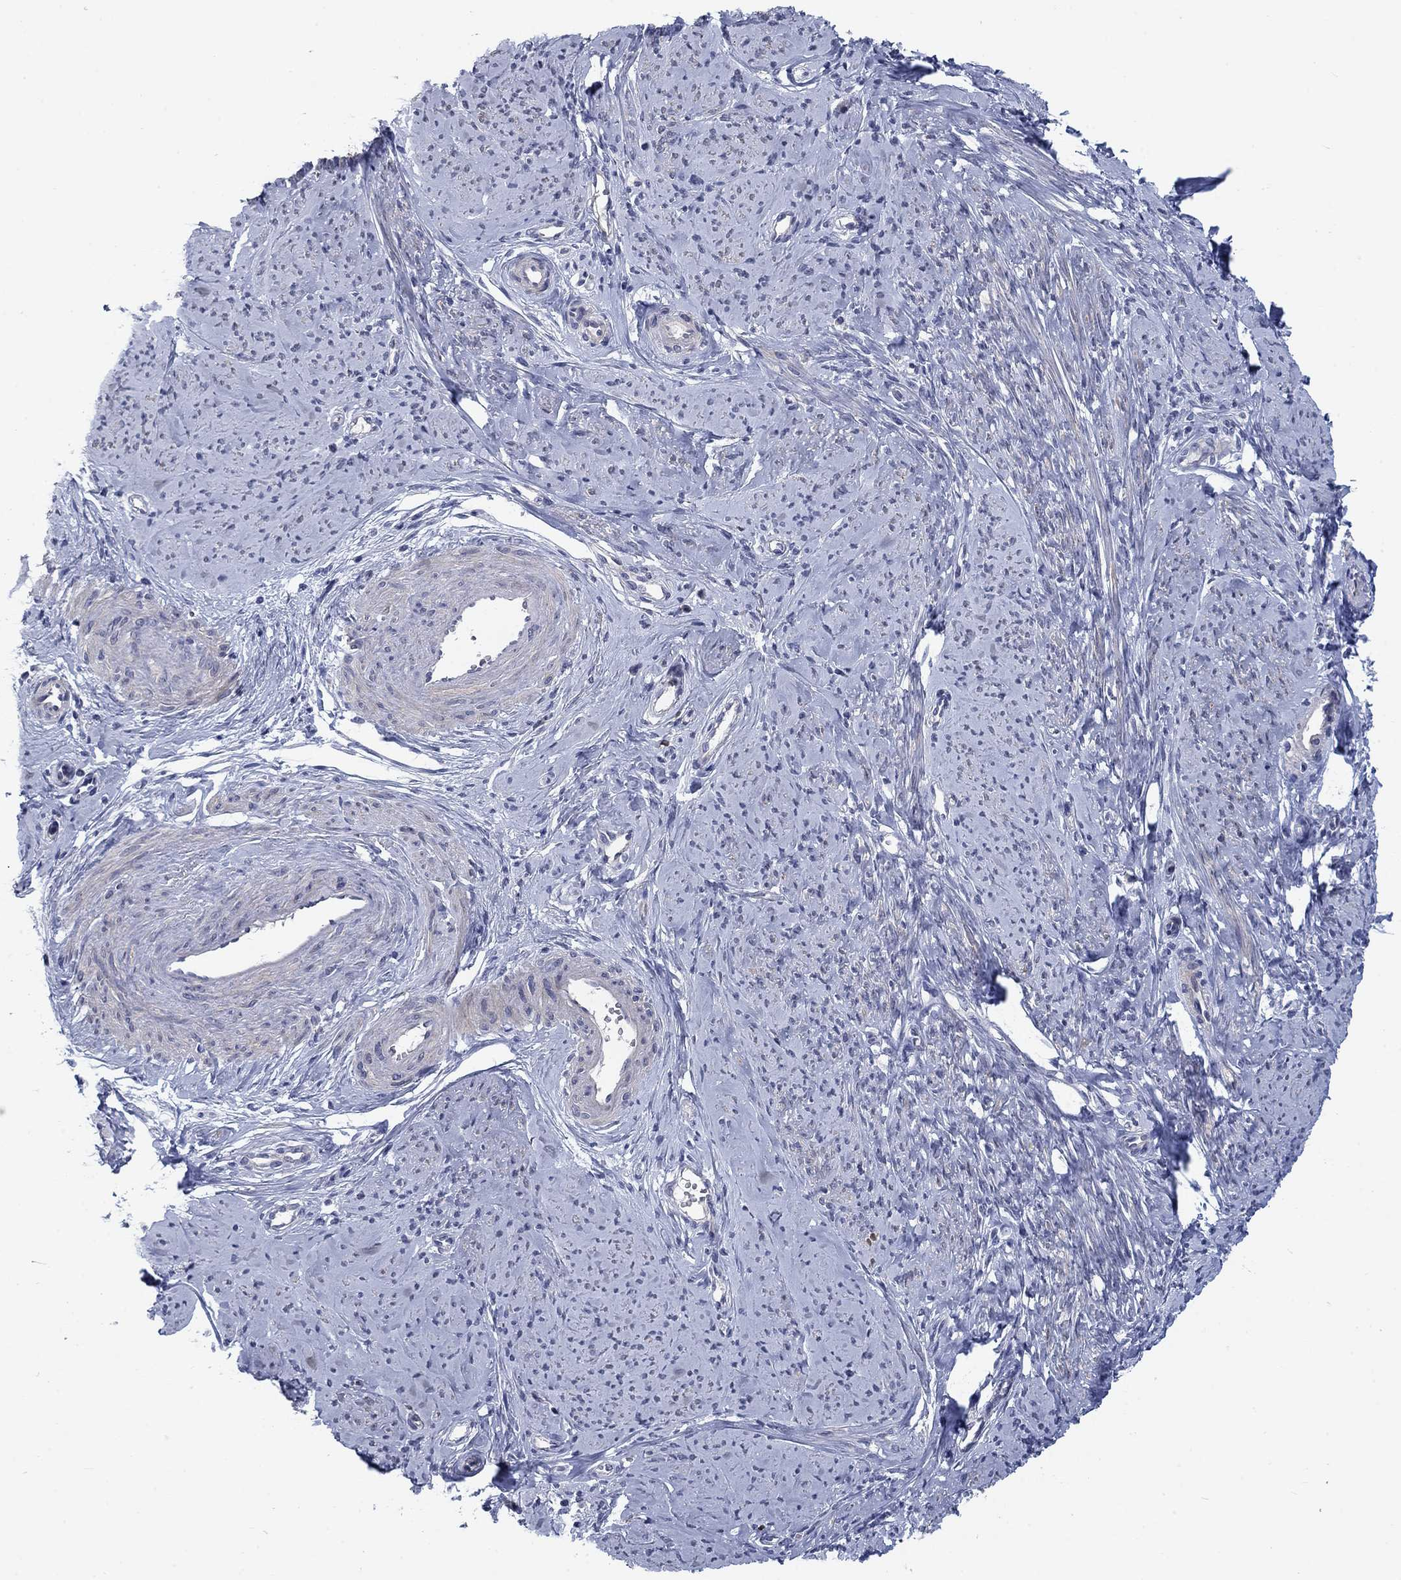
{"staining": {"intensity": "moderate", "quantity": "25%-75%", "location": "cytoplasmic/membranous"}, "tissue": "smooth muscle", "cell_type": "Smooth muscle cells", "image_type": "normal", "snomed": [{"axis": "morphology", "description": "Normal tissue, NOS"}, {"axis": "topography", "description": "Smooth muscle"}], "caption": "A histopathology image of human smooth muscle stained for a protein reveals moderate cytoplasmic/membranous brown staining in smooth muscle cells.", "gene": "KIF15", "patient": {"sex": "female", "age": 48}}